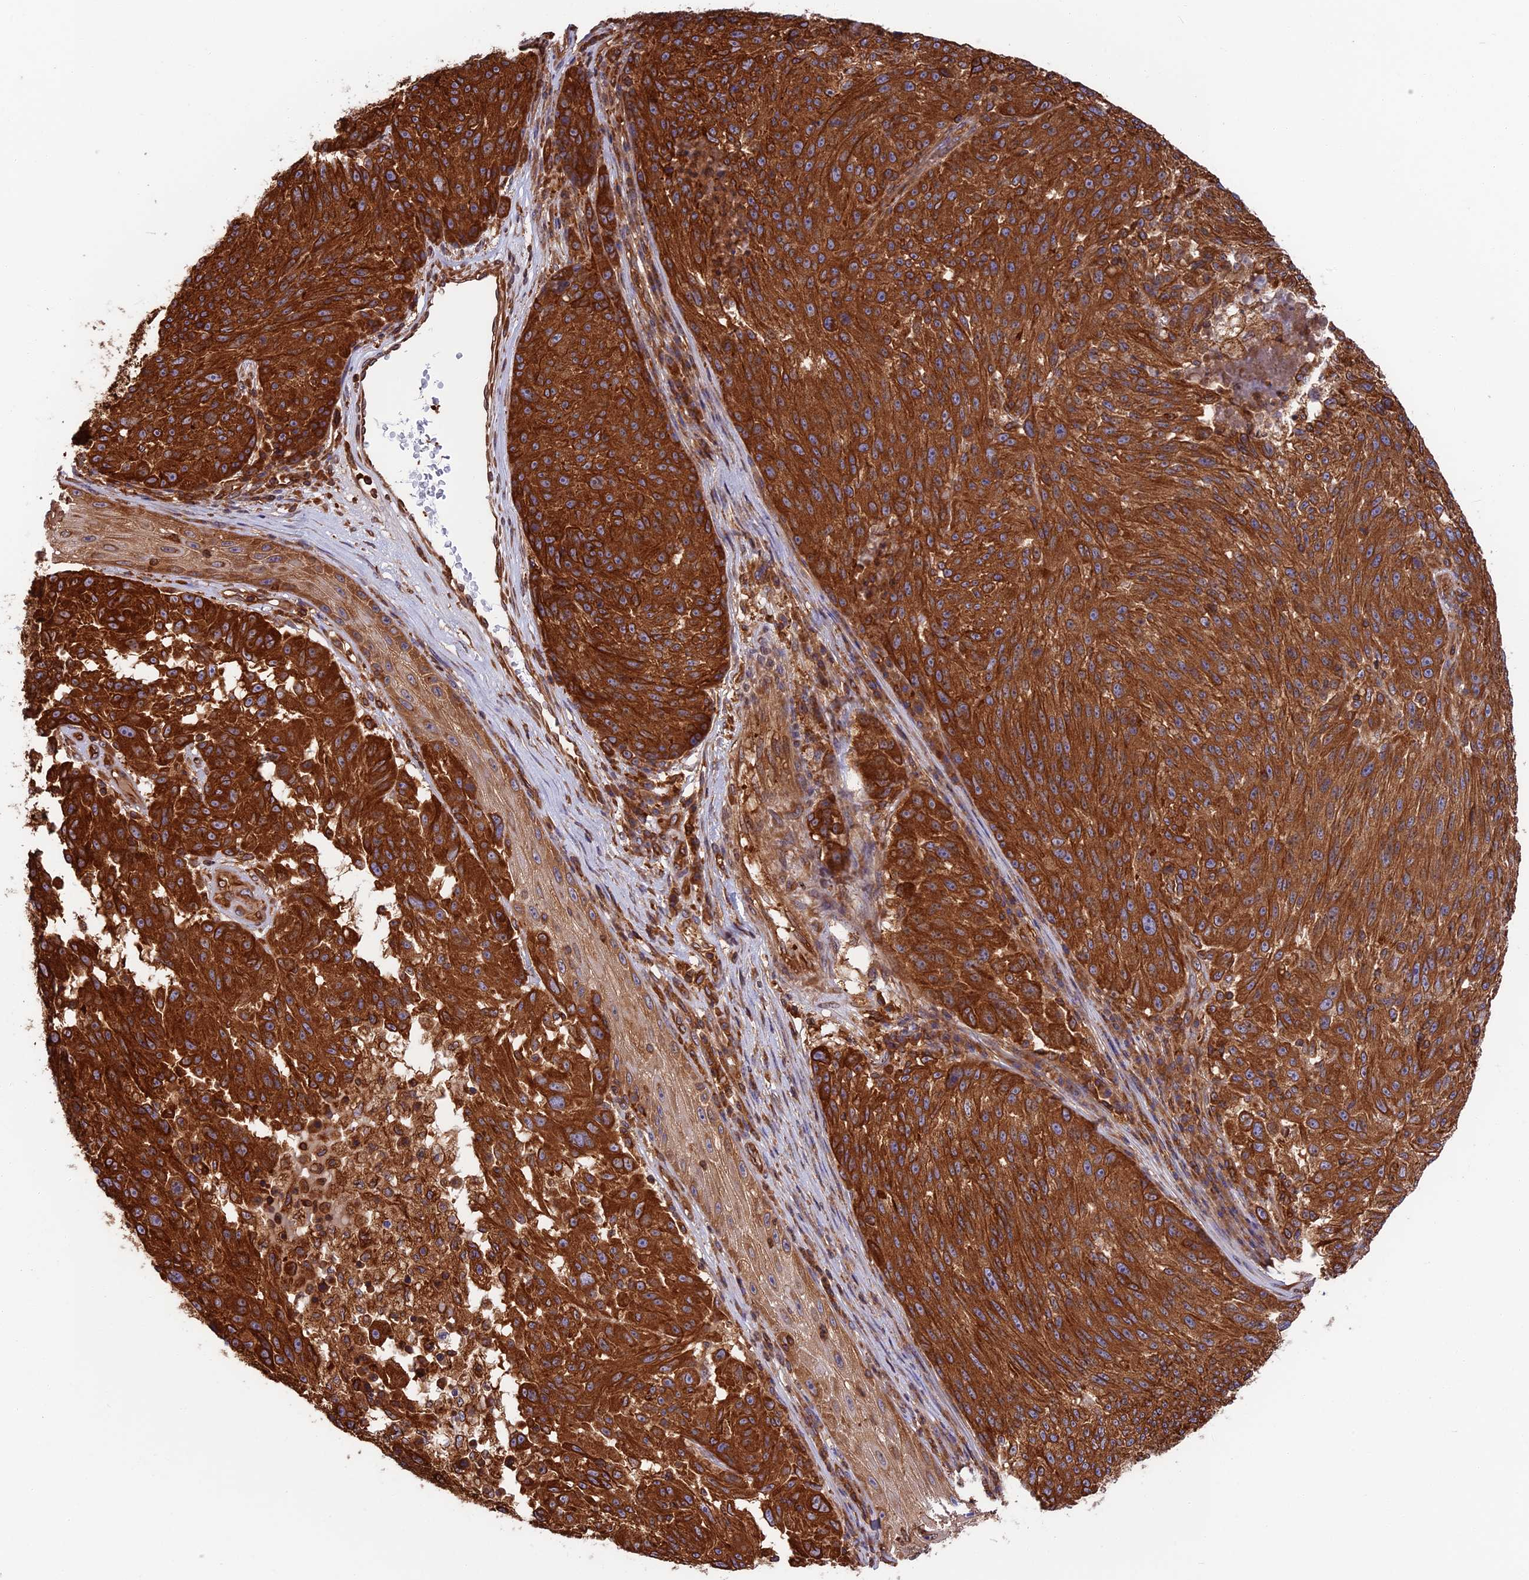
{"staining": {"intensity": "strong", "quantity": ">75%", "location": "cytoplasmic/membranous"}, "tissue": "melanoma", "cell_type": "Tumor cells", "image_type": "cancer", "snomed": [{"axis": "morphology", "description": "Malignant melanoma, NOS"}, {"axis": "topography", "description": "Skin"}], "caption": "Immunohistochemical staining of malignant melanoma demonstrates strong cytoplasmic/membranous protein positivity in about >75% of tumor cells.", "gene": "WDR1", "patient": {"sex": "male", "age": 53}}